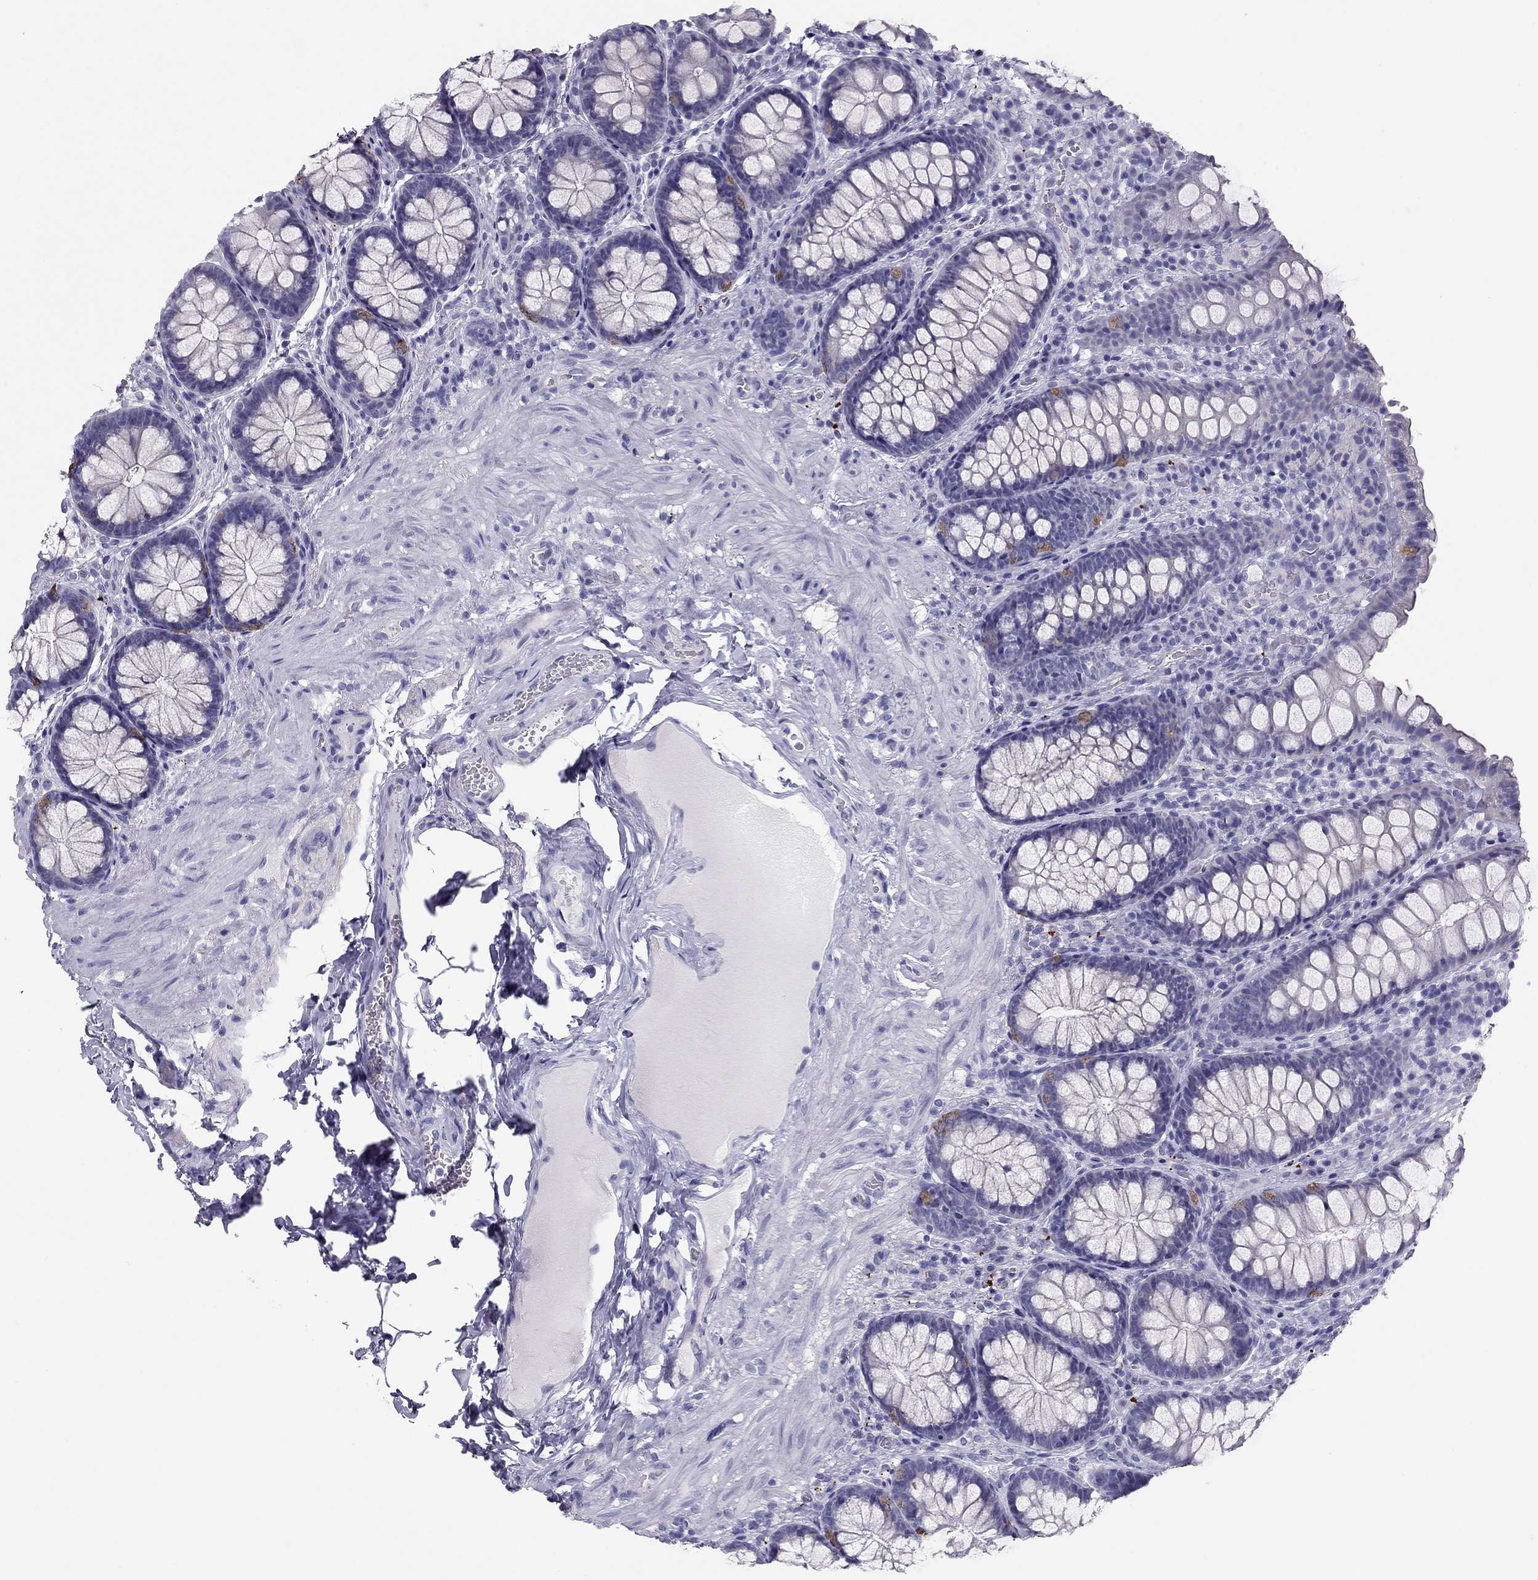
{"staining": {"intensity": "negative", "quantity": "none", "location": "none"}, "tissue": "colon", "cell_type": "Endothelial cells", "image_type": "normal", "snomed": [{"axis": "morphology", "description": "Normal tissue, NOS"}, {"axis": "topography", "description": "Colon"}], "caption": "Immunohistochemistry micrograph of benign colon stained for a protein (brown), which demonstrates no expression in endothelial cells. The staining was performed using DAB to visualize the protein expression in brown, while the nuclei were stained in blue with hematoxylin (Magnification: 20x).", "gene": "PDE6A", "patient": {"sex": "female", "age": 86}}